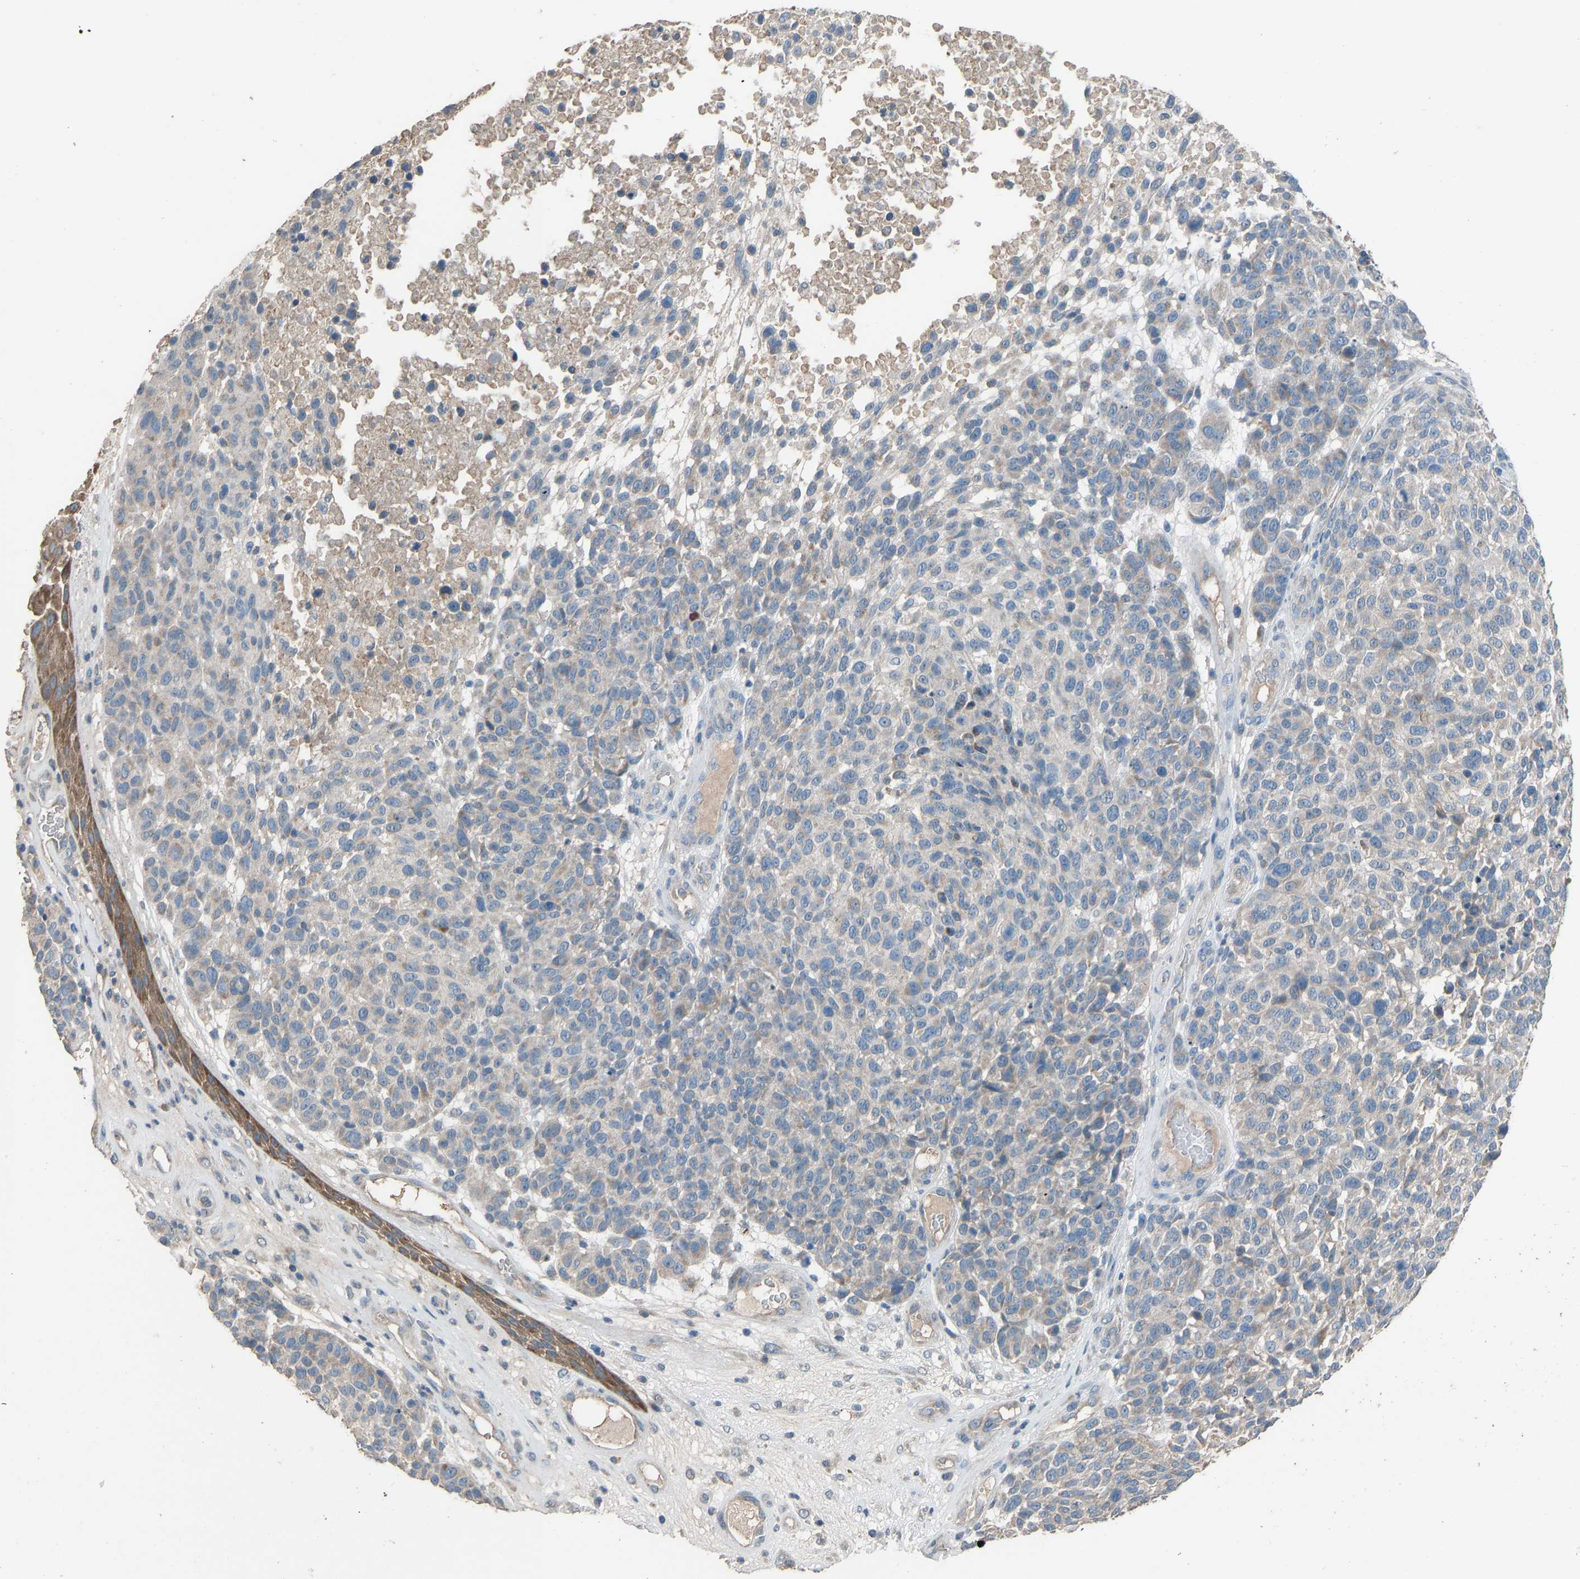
{"staining": {"intensity": "weak", "quantity": "25%-75%", "location": "cytoplasmic/membranous"}, "tissue": "melanoma", "cell_type": "Tumor cells", "image_type": "cancer", "snomed": [{"axis": "morphology", "description": "Malignant melanoma, NOS"}, {"axis": "topography", "description": "Skin"}], "caption": "Melanoma tissue displays weak cytoplasmic/membranous expression in approximately 25%-75% of tumor cells", "gene": "TGFBR3", "patient": {"sex": "male", "age": 59}}